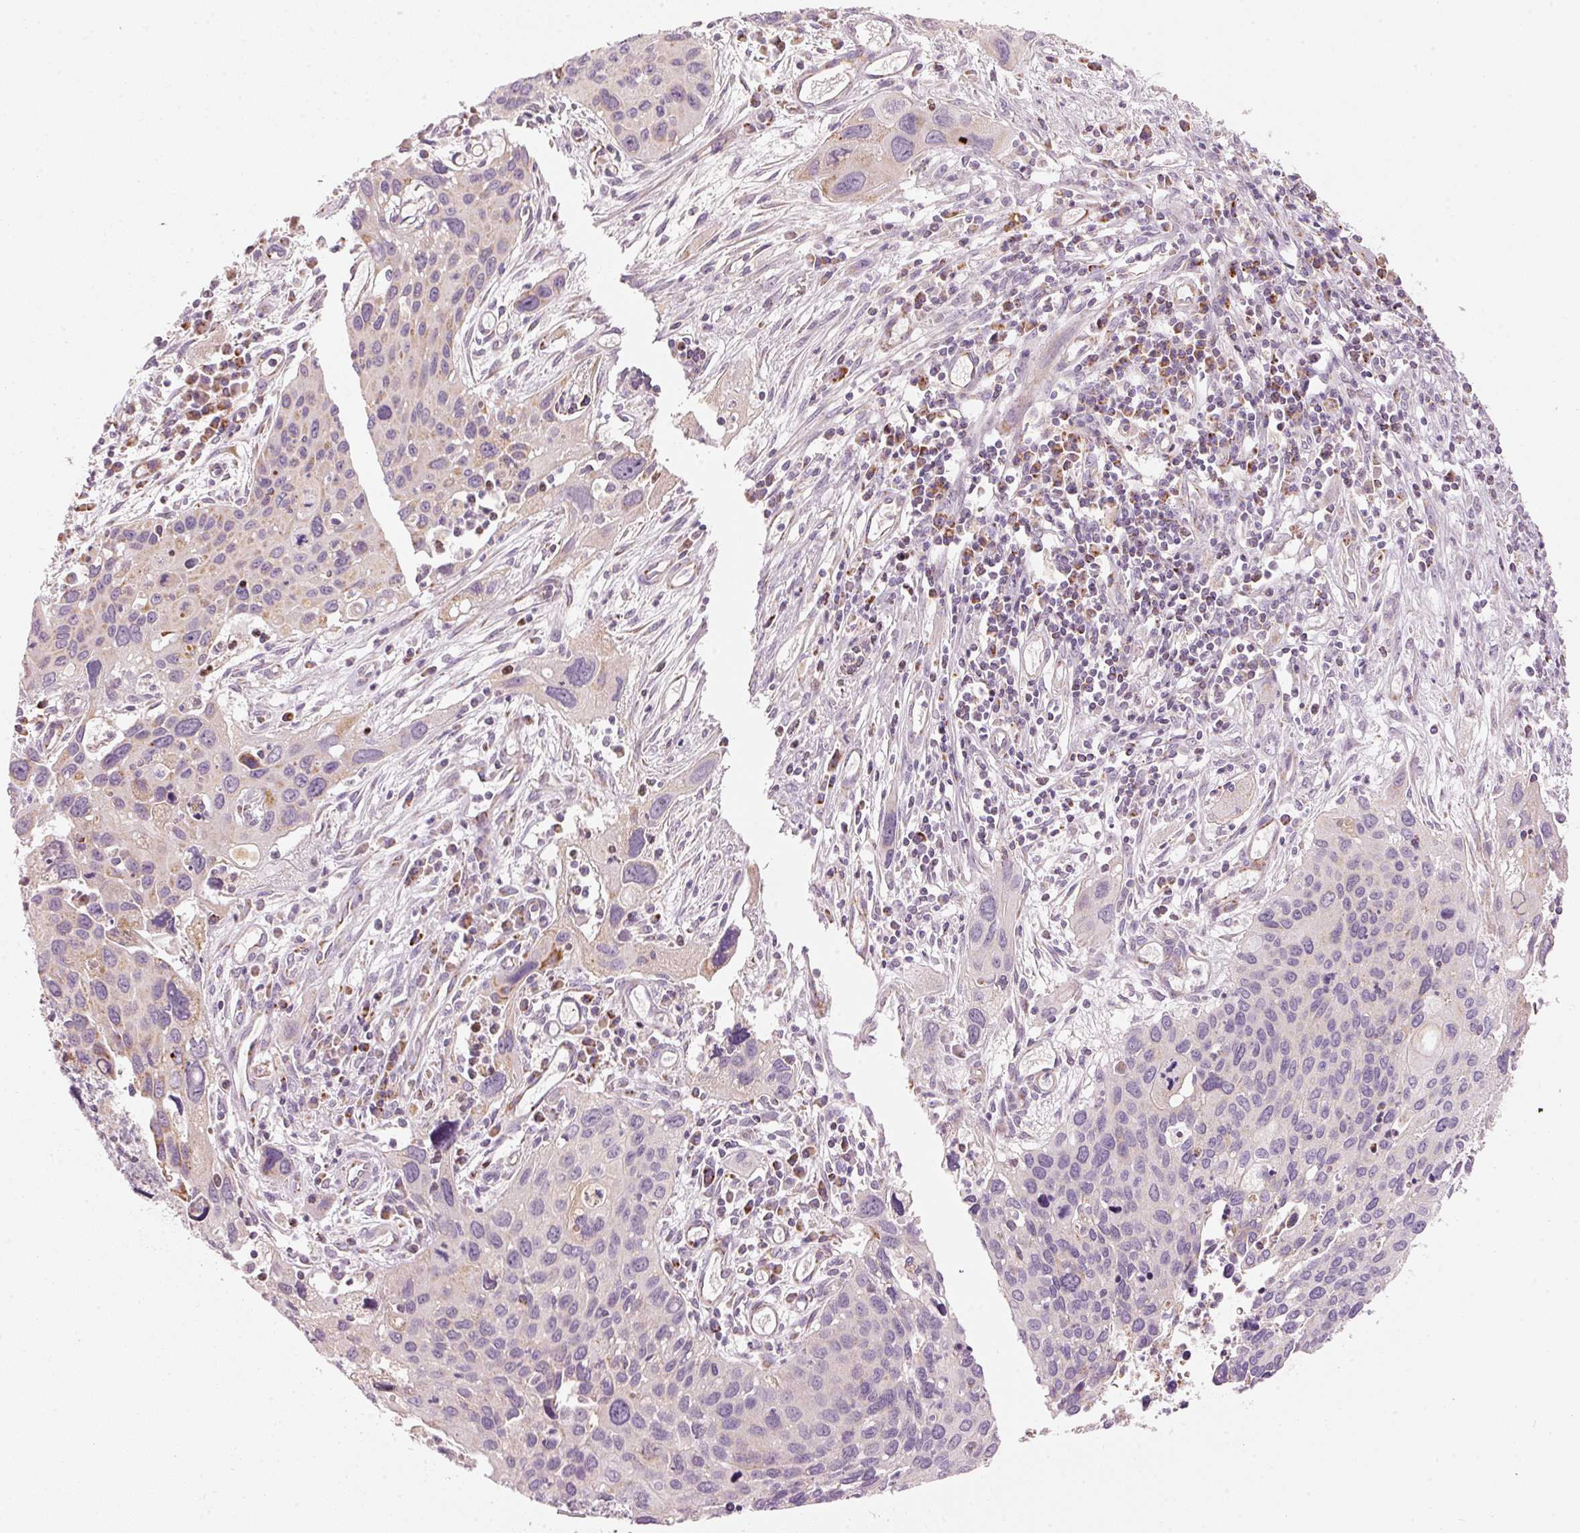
{"staining": {"intensity": "negative", "quantity": "none", "location": "none"}, "tissue": "cervical cancer", "cell_type": "Tumor cells", "image_type": "cancer", "snomed": [{"axis": "morphology", "description": "Squamous cell carcinoma, NOS"}, {"axis": "topography", "description": "Cervix"}], "caption": "This is an immunohistochemistry micrograph of squamous cell carcinoma (cervical). There is no expression in tumor cells.", "gene": "C17orf98", "patient": {"sex": "female", "age": 55}}